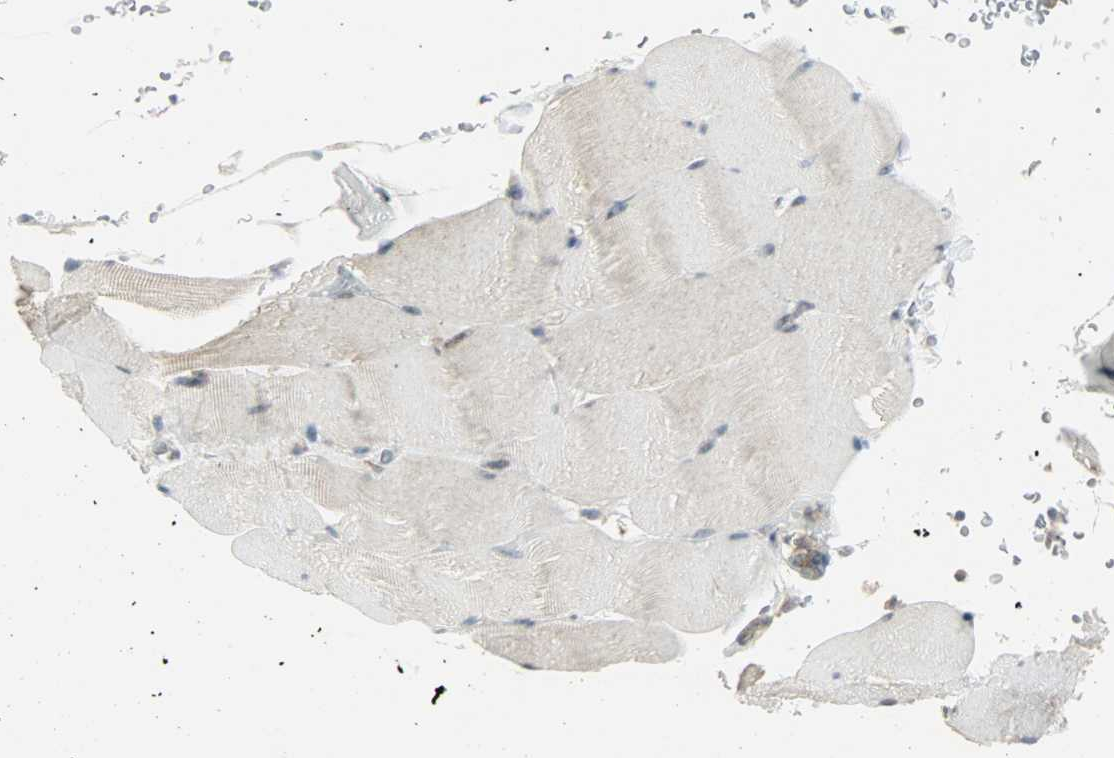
{"staining": {"intensity": "negative", "quantity": "none", "location": "none"}, "tissue": "skeletal muscle", "cell_type": "Myocytes", "image_type": "normal", "snomed": [{"axis": "morphology", "description": "Normal tissue, NOS"}, {"axis": "topography", "description": "Skeletal muscle"}], "caption": "The image displays no significant positivity in myocytes of skeletal muscle.", "gene": "IL15", "patient": {"sex": "female", "age": 37}}